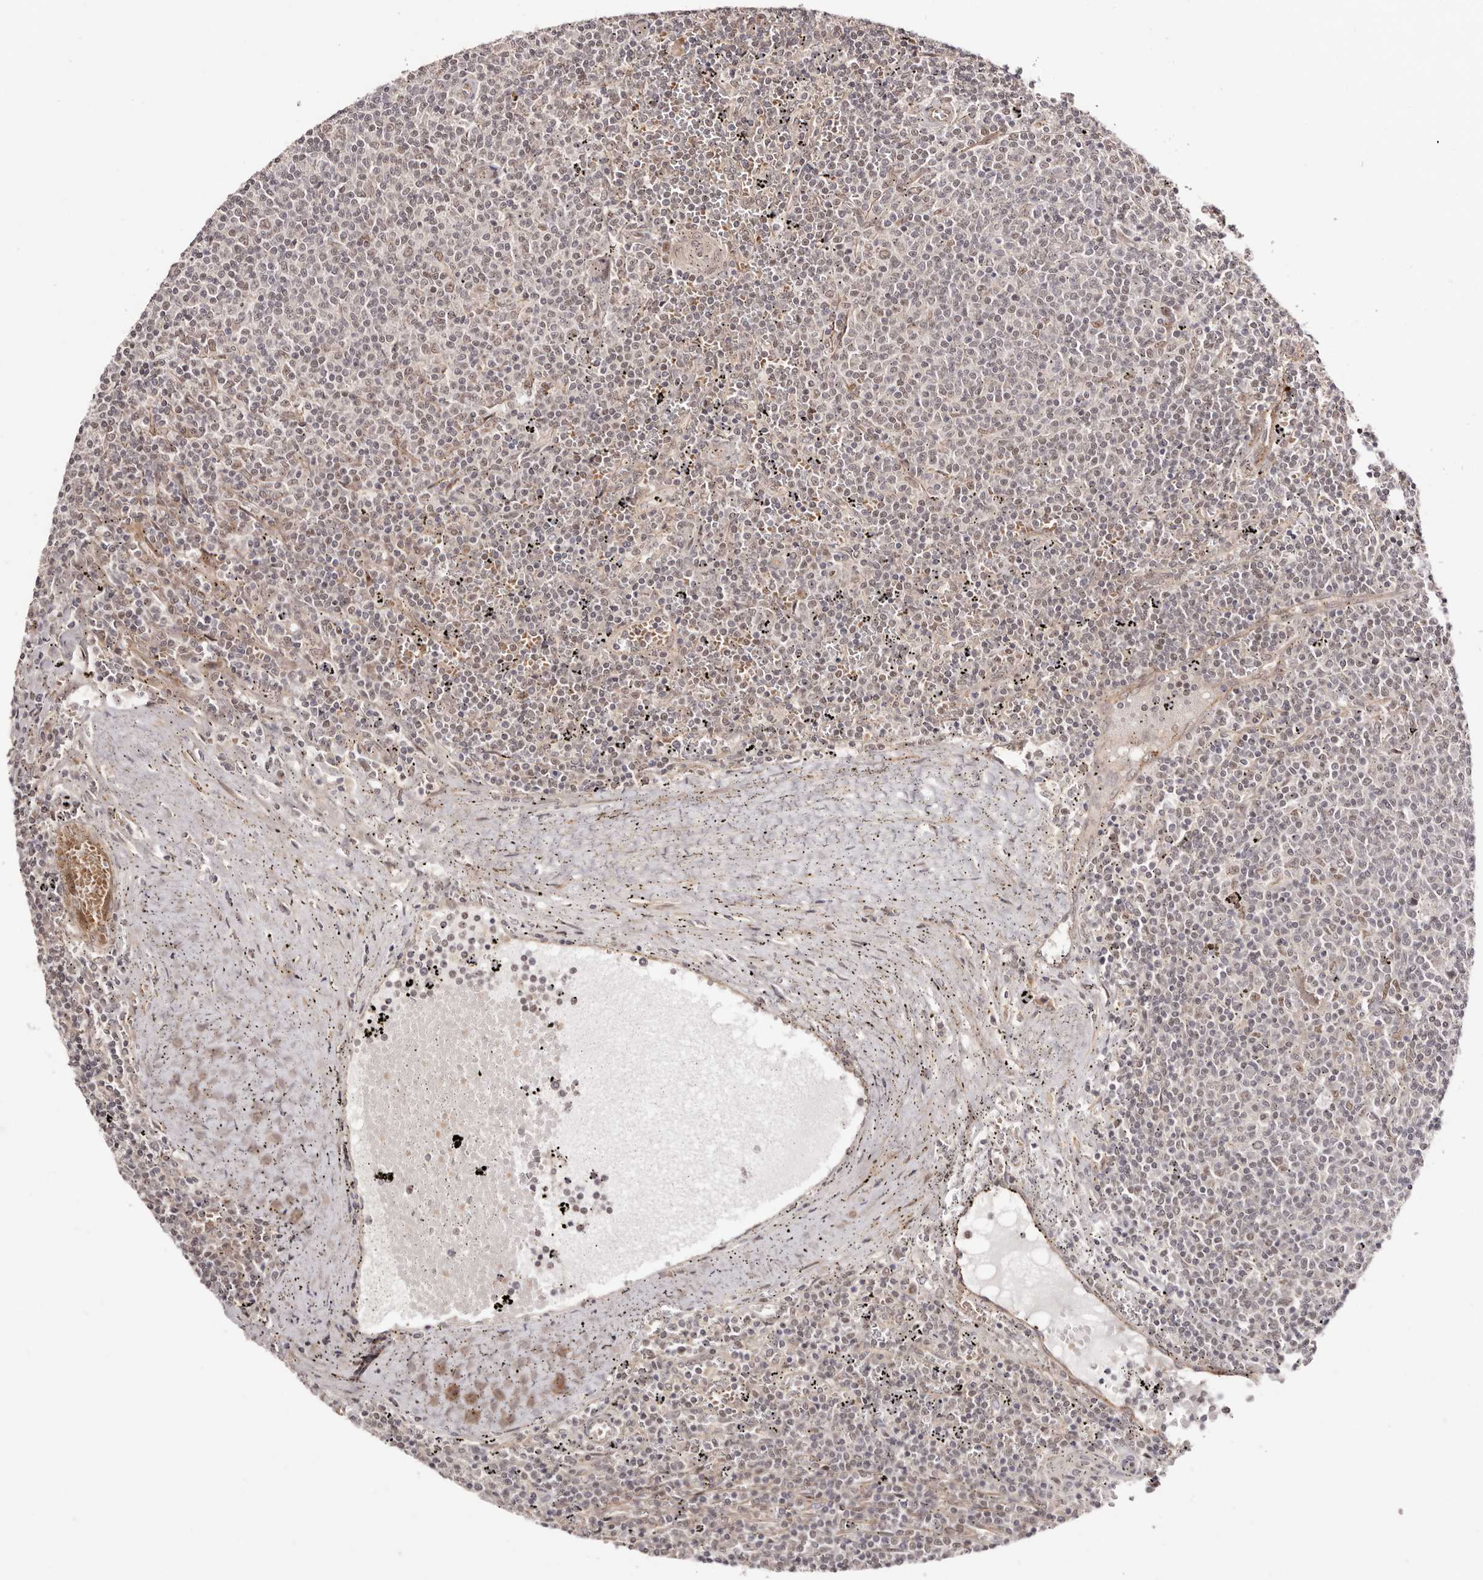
{"staining": {"intensity": "weak", "quantity": "<25%", "location": "nuclear"}, "tissue": "lymphoma", "cell_type": "Tumor cells", "image_type": "cancer", "snomed": [{"axis": "morphology", "description": "Malignant lymphoma, non-Hodgkin's type, Low grade"}, {"axis": "topography", "description": "Spleen"}], "caption": "Immunohistochemistry of lymphoma demonstrates no staining in tumor cells.", "gene": "EGR3", "patient": {"sex": "female", "age": 50}}